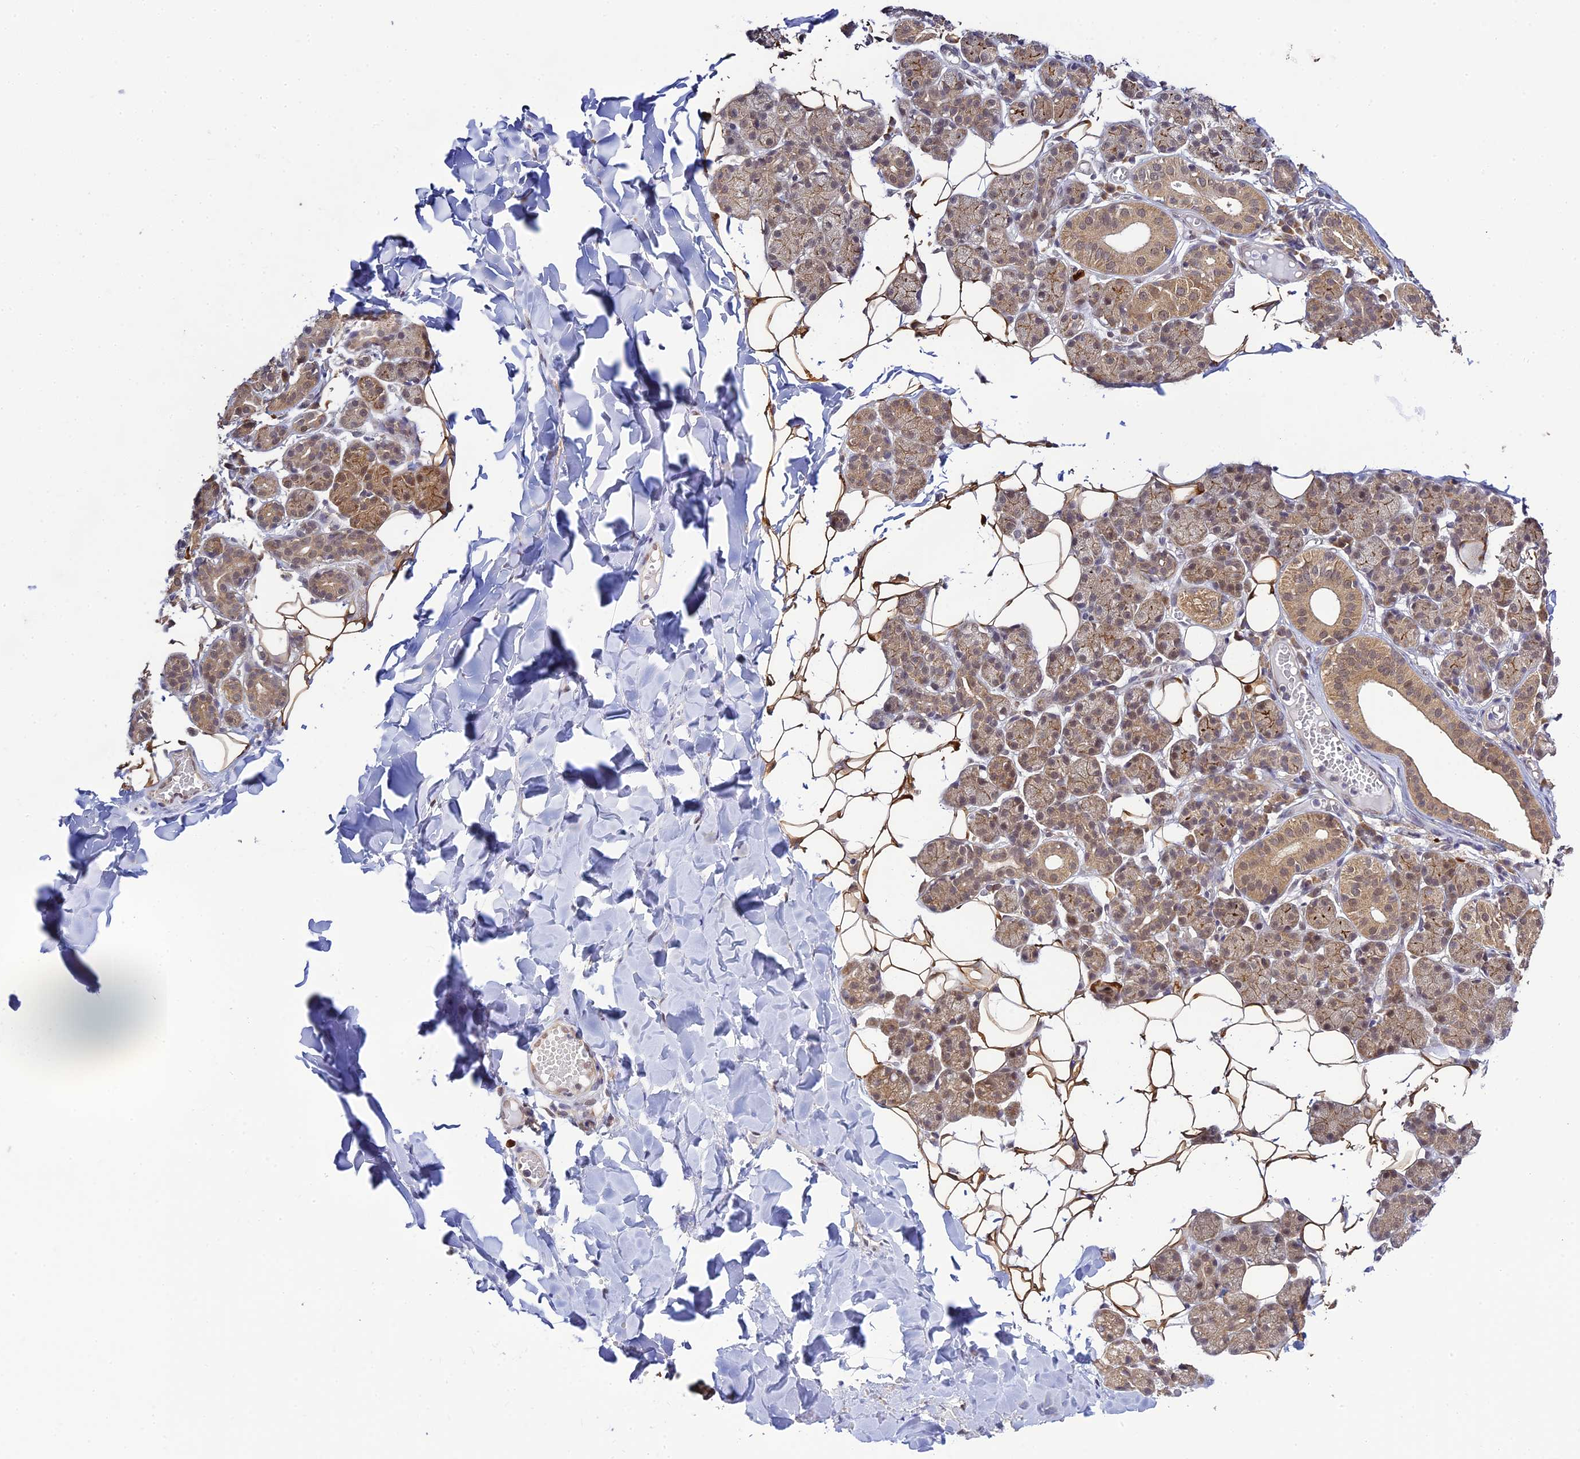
{"staining": {"intensity": "moderate", "quantity": "25%-75%", "location": "cytoplasmic/membranous"}, "tissue": "salivary gland", "cell_type": "Glandular cells", "image_type": "normal", "snomed": [{"axis": "morphology", "description": "Normal tissue, NOS"}, {"axis": "topography", "description": "Salivary gland"}], "caption": "A histopathology image showing moderate cytoplasmic/membranous positivity in approximately 25%-75% of glandular cells in unremarkable salivary gland, as visualized by brown immunohistochemical staining.", "gene": "SKIC8", "patient": {"sex": "female", "age": 33}}